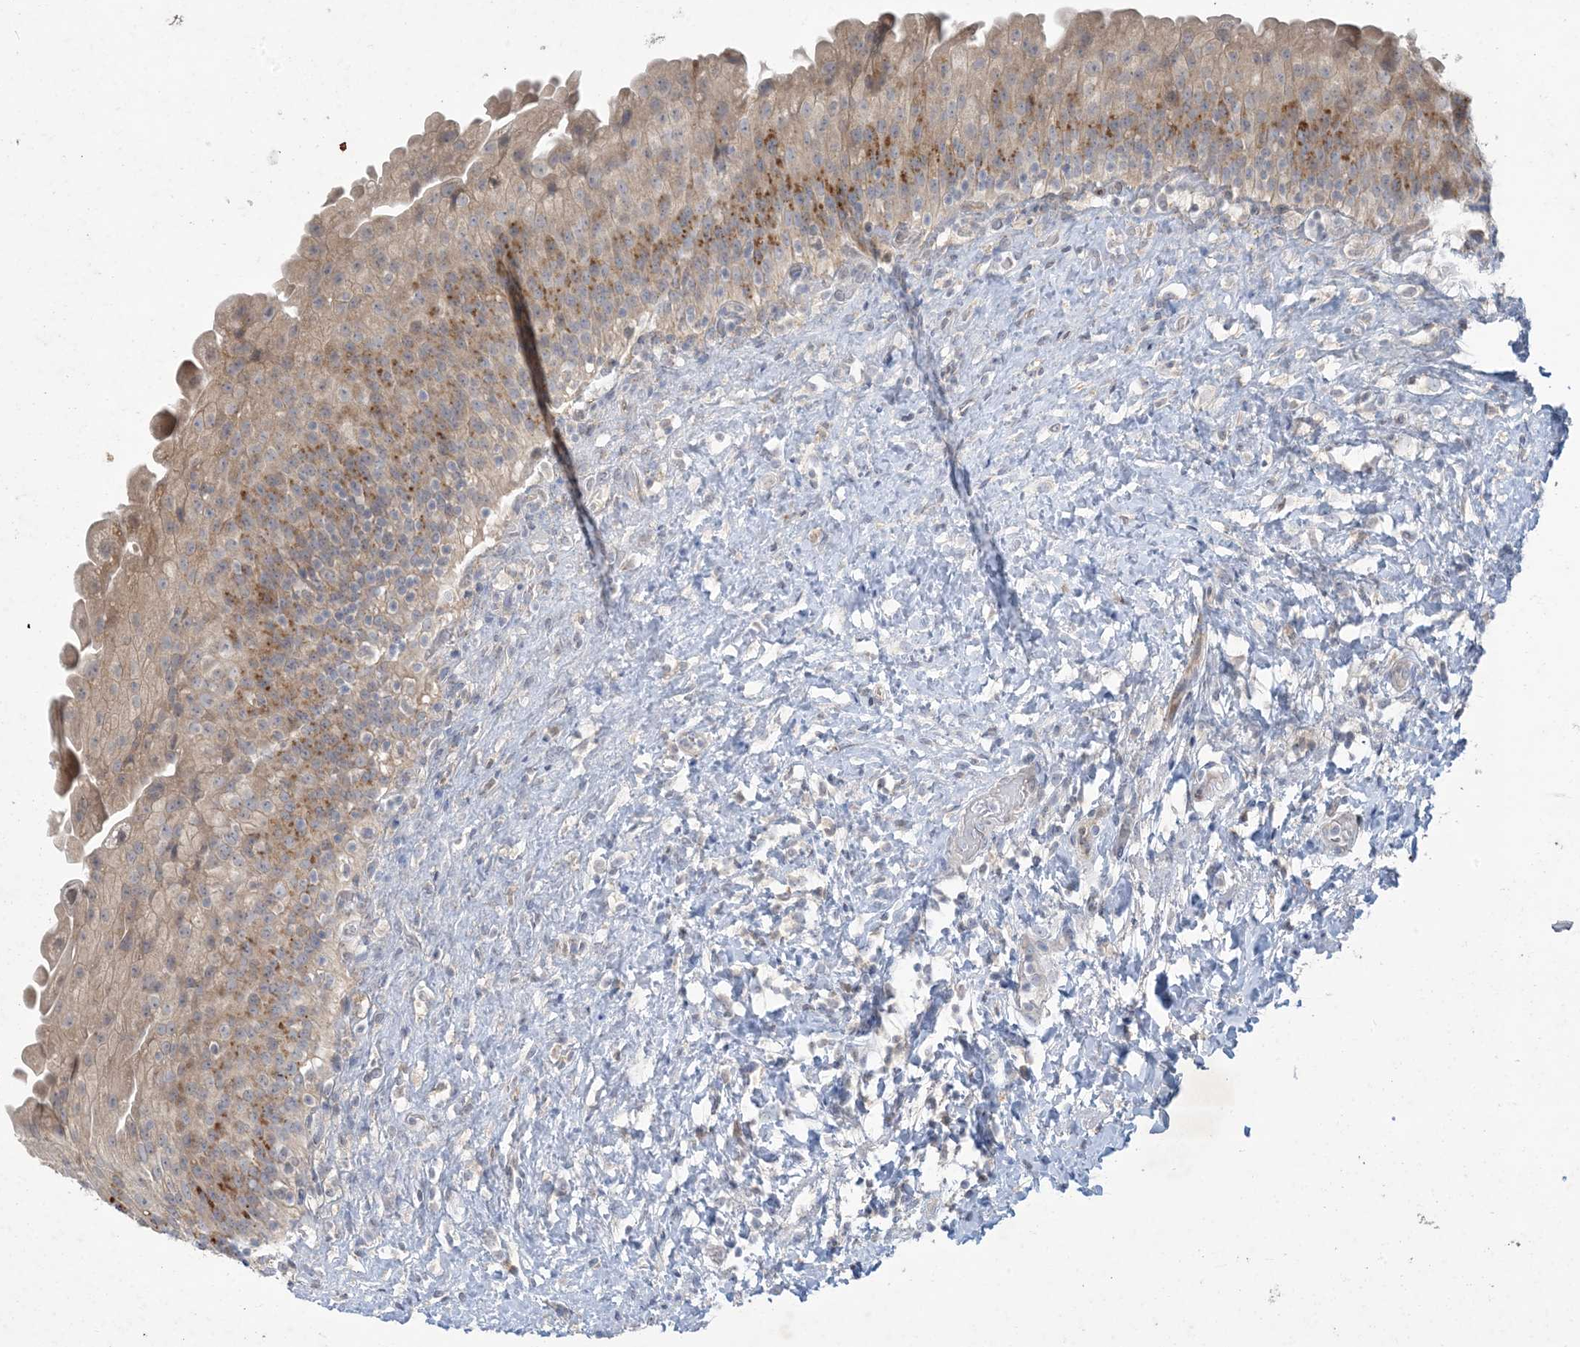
{"staining": {"intensity": "moderate", "quantity": ">75%", "location": "cytoplasmic/membranous"}, "tissue": "urinary bladder", "cell_type": "Urothelial cells", "image_type": "normal", "snomed": [{"axis": "morphology", "description": "Normal tissue, NOS"}, {"axis": "topography", "description": "Urinary bladder"}], "caption": "Brown immunohistochemical staining in normal human urinary bladder exhibits moderate cytoplasmic/membranous staining in about >75% of urothelial cells.", "gene": "MRPS18A", "patient": {"sex": "female", "age": 27}}